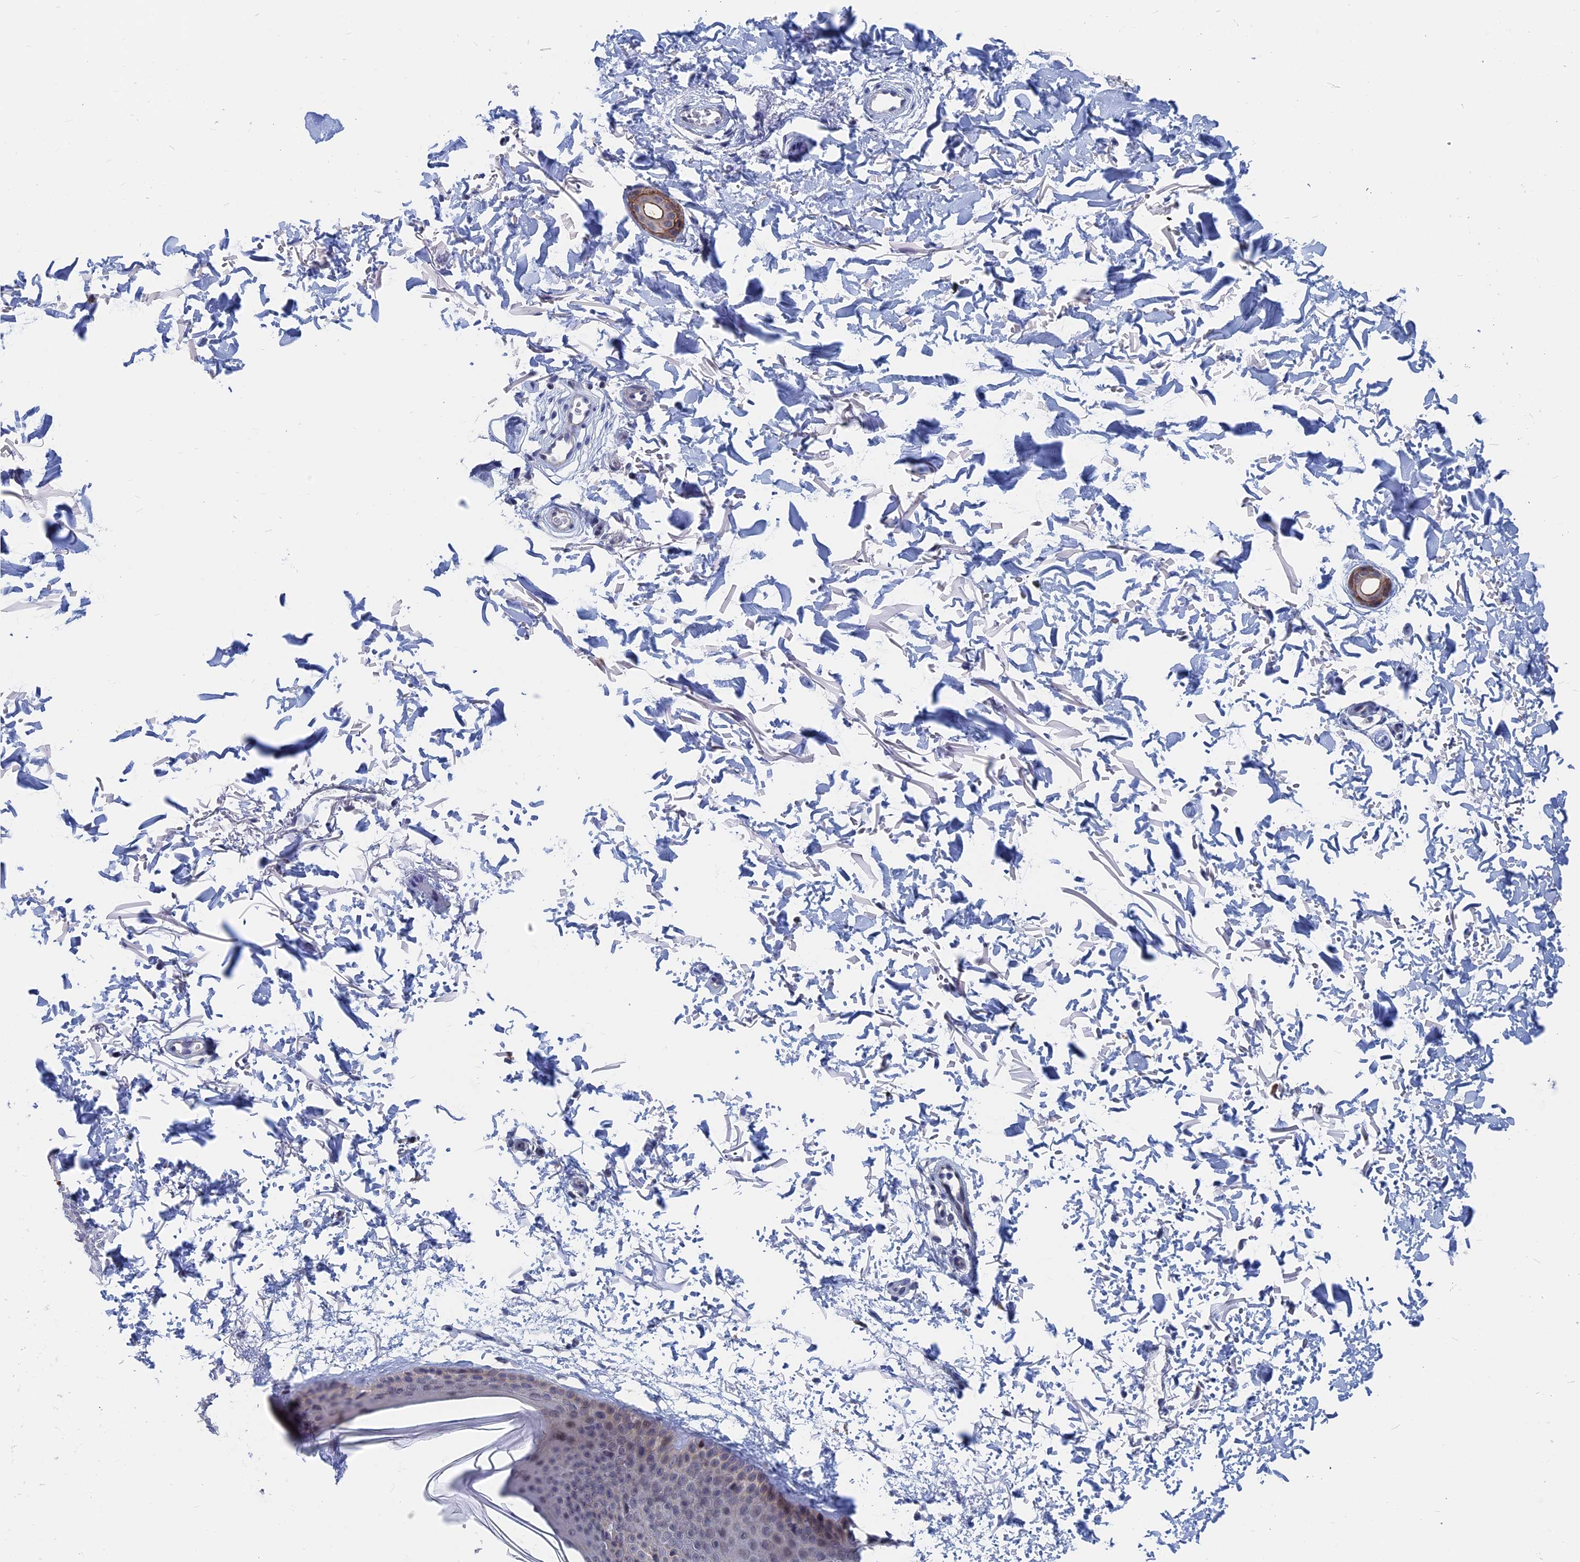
{"staining": {"intensity": "negative", "quantity": "none", "location": "none"}, "tissue": "skin", "cell_type": "Fibroblasts", "image_type": "normal", "snomed": [{"axis": "morphology", "description": "Normal tissue, NOS"}, {"axis": "topography", "description": "Skin"}], "caption": "There is no significant staining in fibroblasts of skin.", "gene": "MARCHF3", "patient": {"sex": "male", "age": 66}}